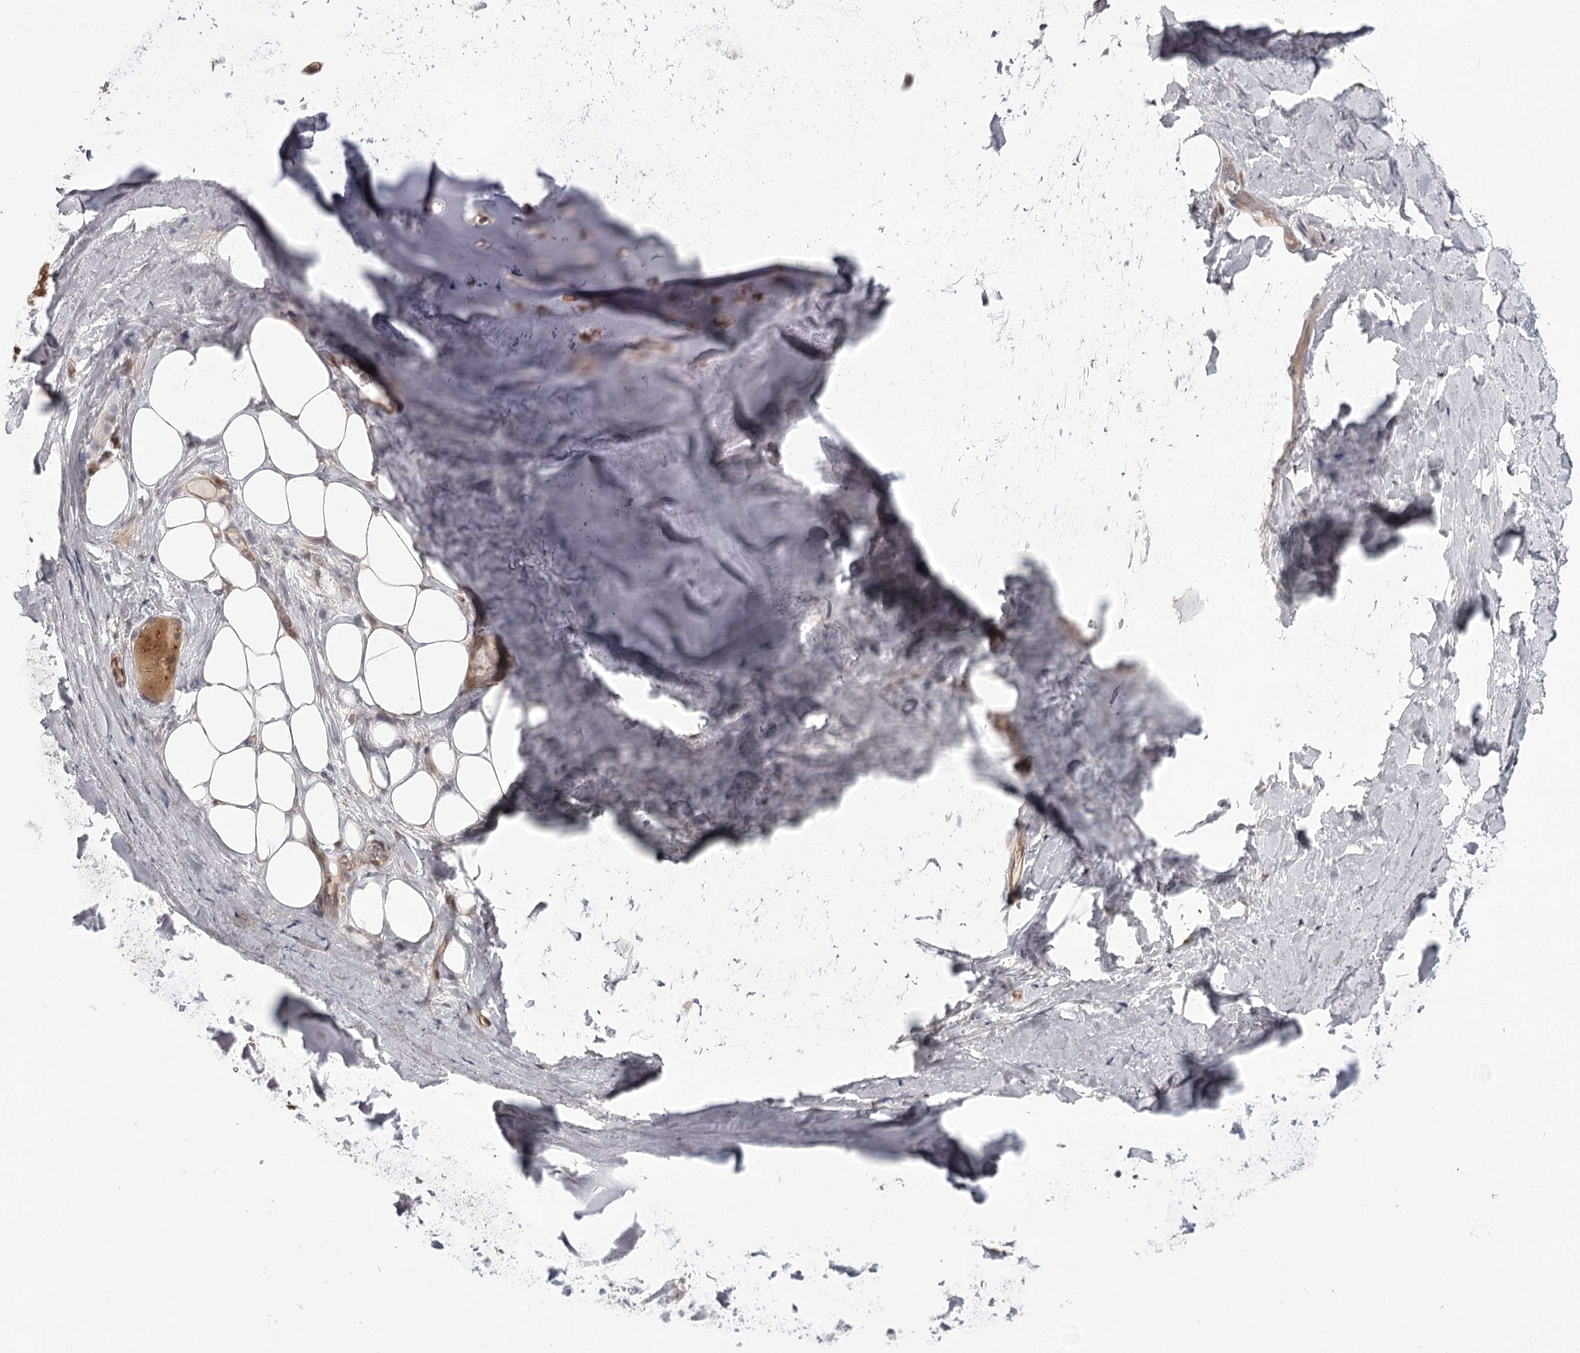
{"staining": {"intensity": "weak", "quantity": "25%-75%", "location": "cytoplasmic/membranous"}, "tissue": "adipose tissue", "cell_type": "Adipocytes", "image_type": "normal", "snomed": [{"axis": "morphology", "description": "Normal tissue, NOS"}, {"axis": "topography", "description": "Lymph node"}, {"axis": "topography", "description": "Cartilage tissue"}, {"axis": "topography", "description": "Bronchus"}], "caption": "A high-resolution photomicrograph shows immunohistochemistry staining of unremarkable adipose tissue, which demonstrates weak cytoplasmic/membranous staining in about 25%-75% of adipocytes. The staining was performed using DAB (3,3'-diaminobenzidine) to visualize the protein expression in brown, while the nuclei were stained in blue with hematoxylin (Magnification: 20x).", "gene": "CCNG2", "patient": {"sex": "male", "age": 63}}